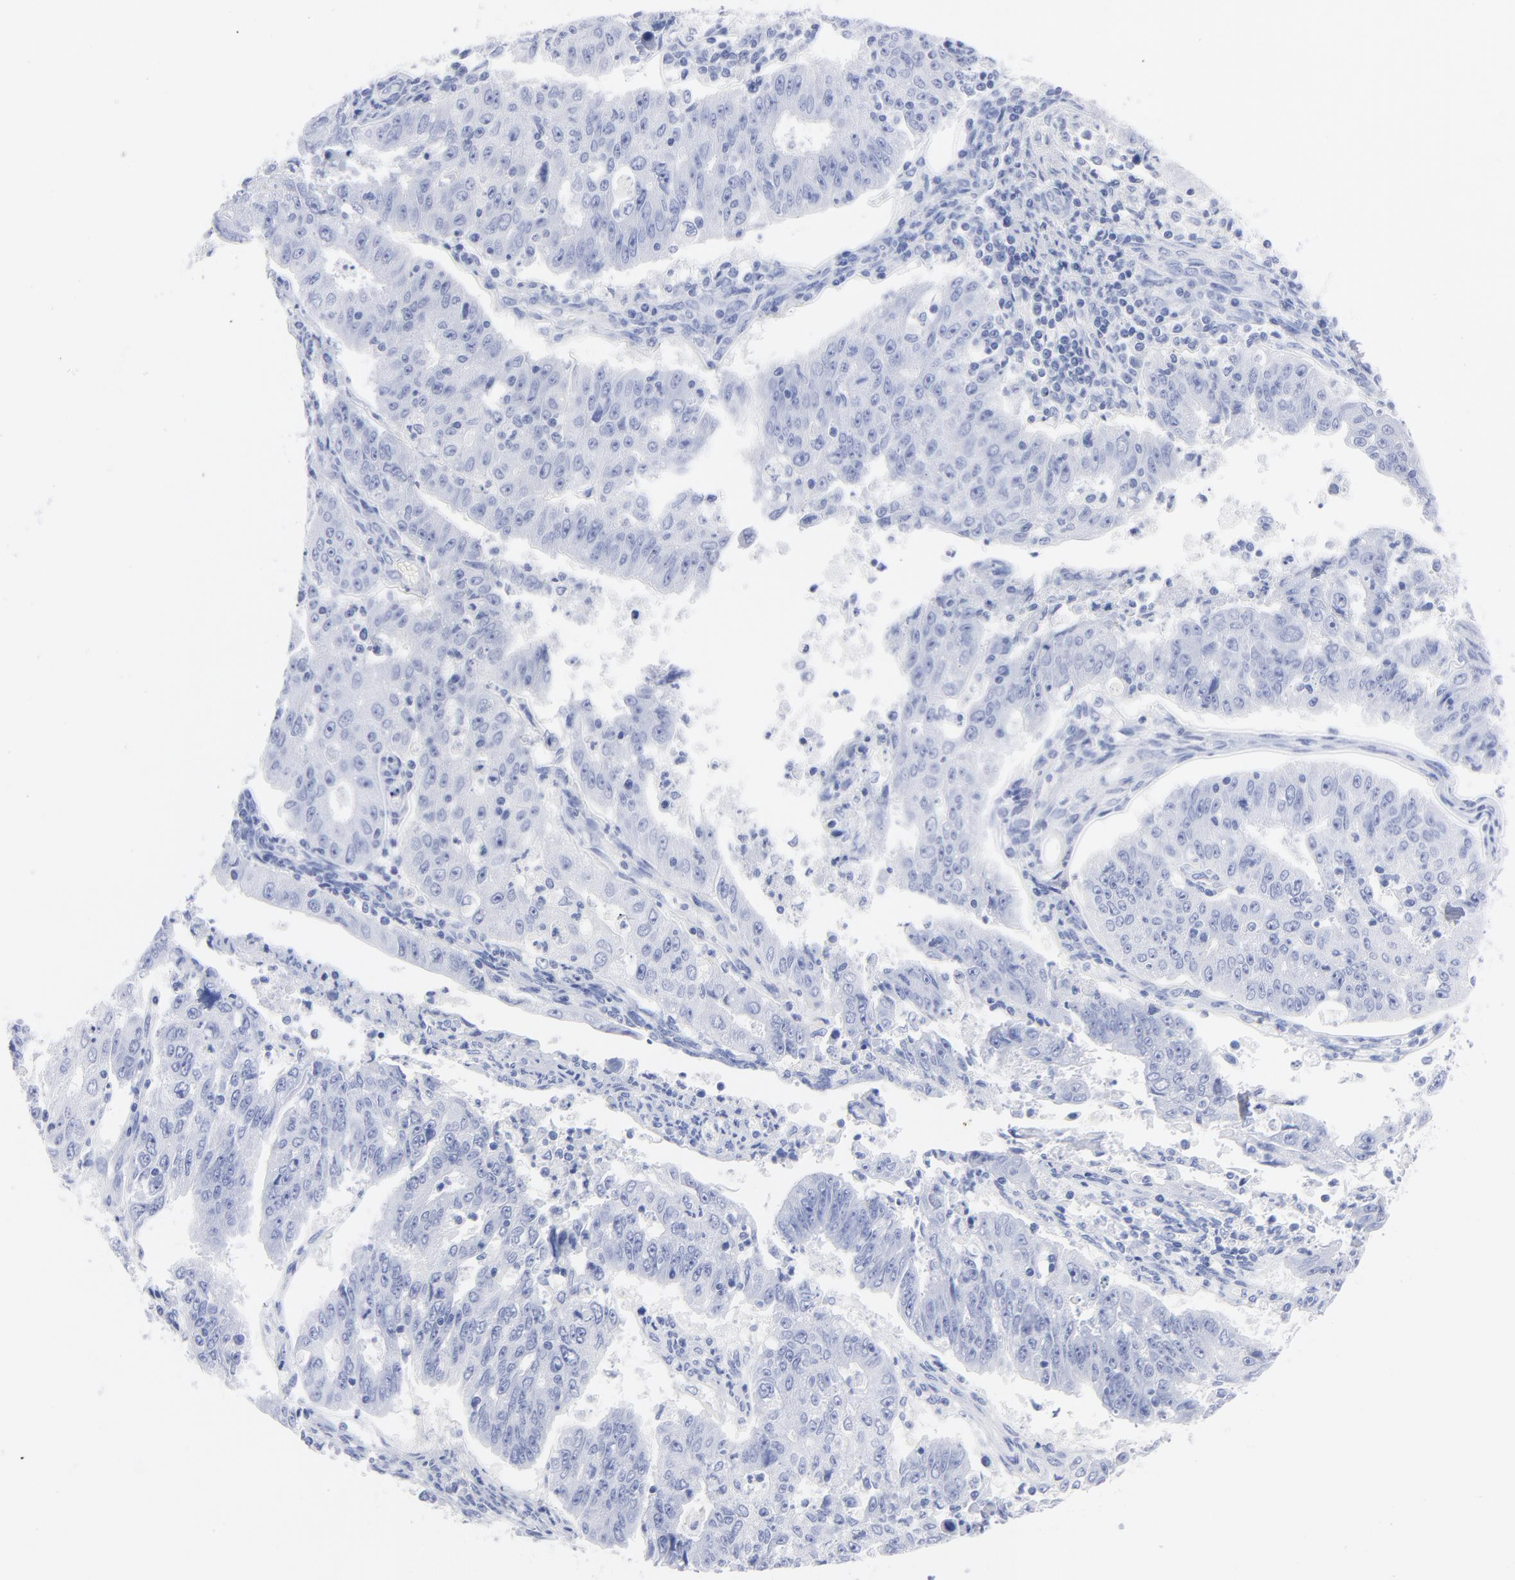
{"staining": {"intensity": "negative", "quantity": "none", "location": "none"}, "tissue": "endometrial cancer", "cell_type": "Tumor cells", "image_type": "cancer", "snomed": [{"axis": "morphology", "description": "Adenocarcinoma, NOS"}, {"axis": "topography", "description": "Endometrium"}], "caption": "Immunohistochemistry (IHC) of endometrial cancer (adenocarcinoma) displays no staining in tumor cells. (DAB immunohistochemistry (IHC) with hematoxylin counter stain).", "gene": "ACY1", "patient": {"sex": "female", "age": 42}}